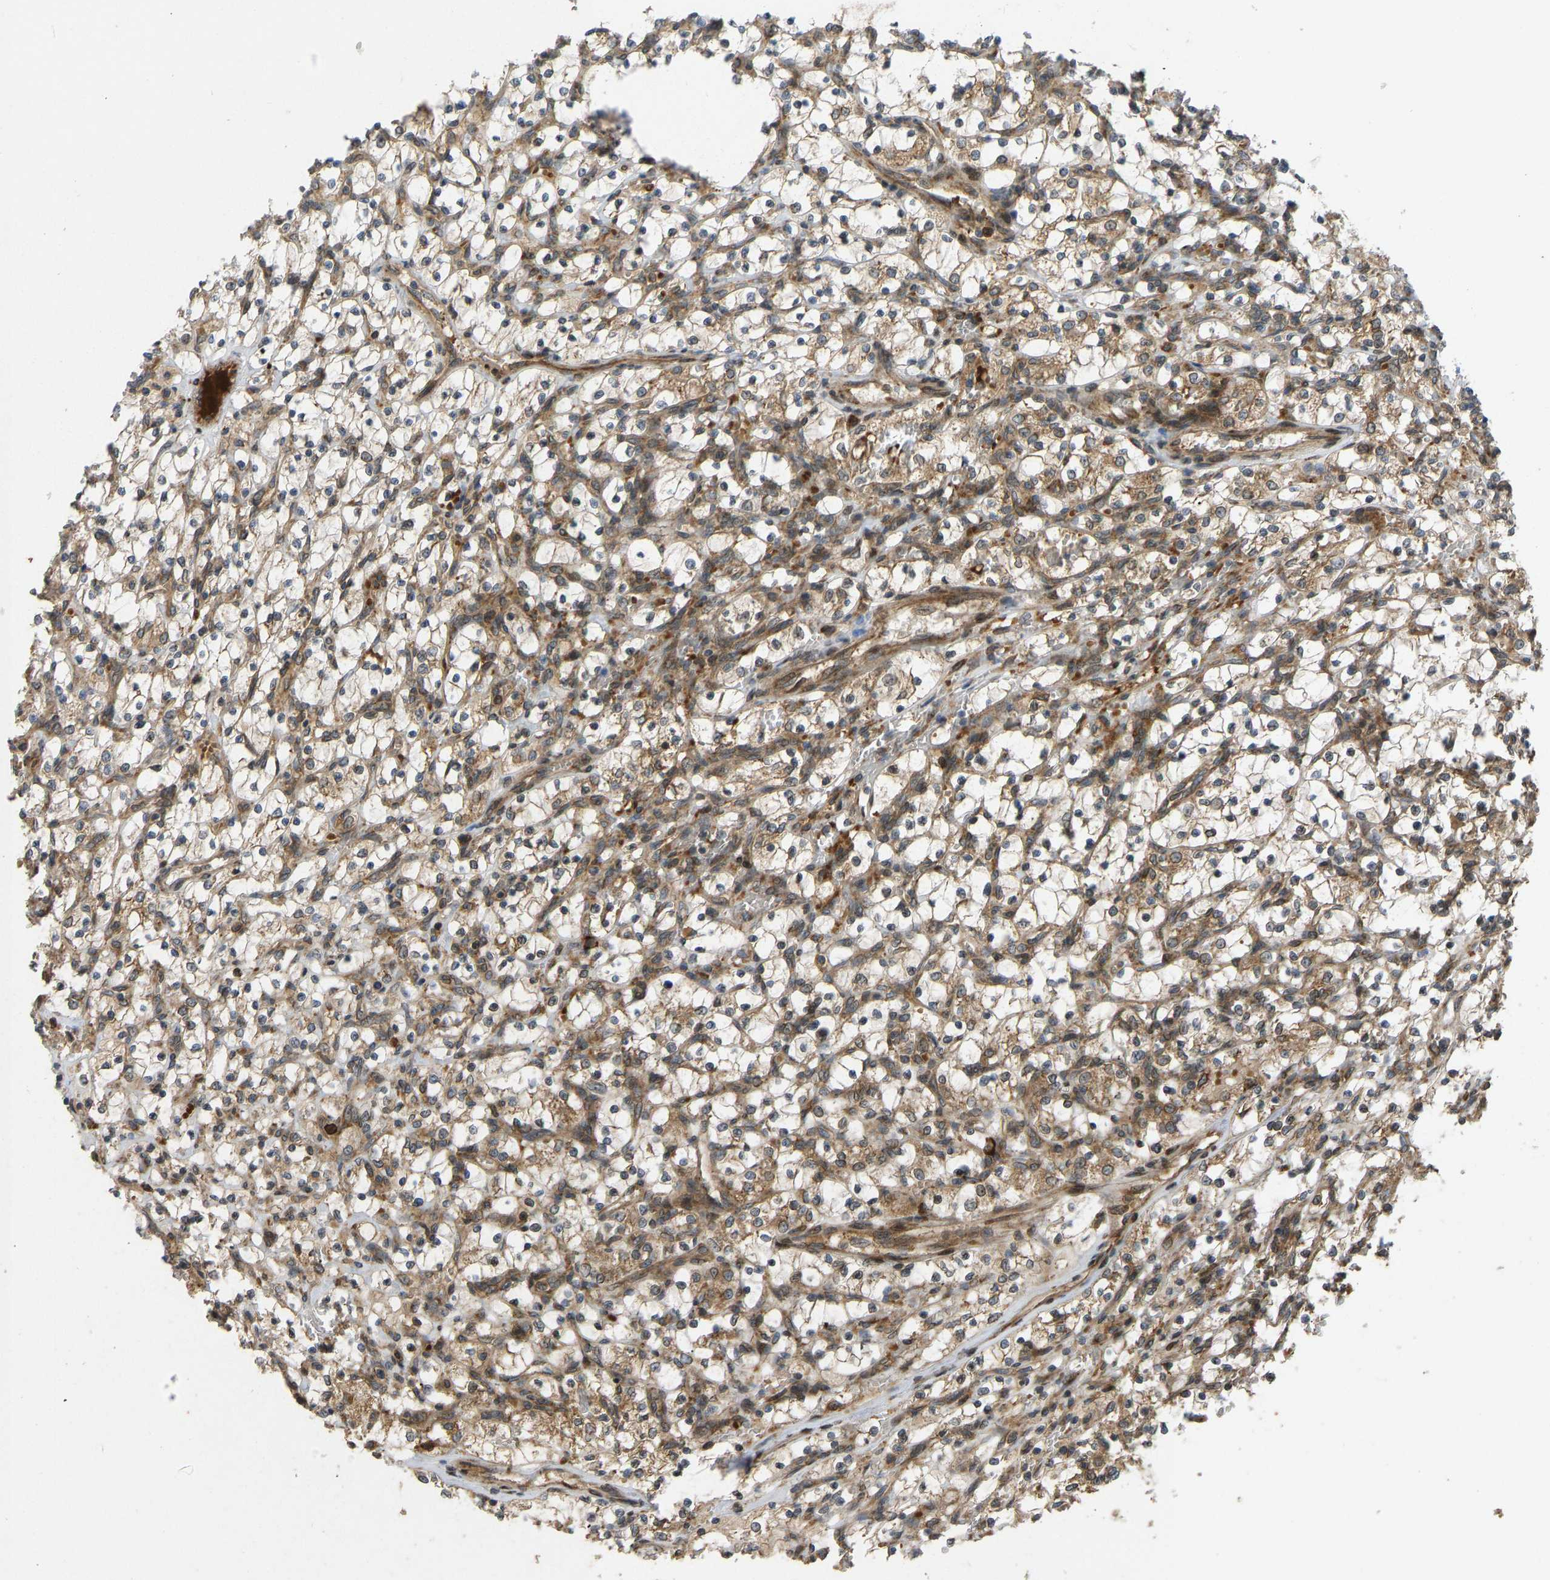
{"staining": {"intensity": "moderate", "quantity": ">75%", "location": "cytoplasmic/membranous"}, "tissue": "renal cancer", "cell_type": "Tumor cells", "image_type": "cancer", "snomed": [{"axis": "morphology", "description": "Adenocarcinoma, NOS"}, {"axis": "topography", "description": "Kidney"}], "caption": "Human adenocarcinoma (renal) stained with a brown dye exhibits moderate cytoplasmic/membranous positive positivity in about >75% of tumor cells.", "gene": "RPN2", "patient": {"sex": "female", "age": 69}}